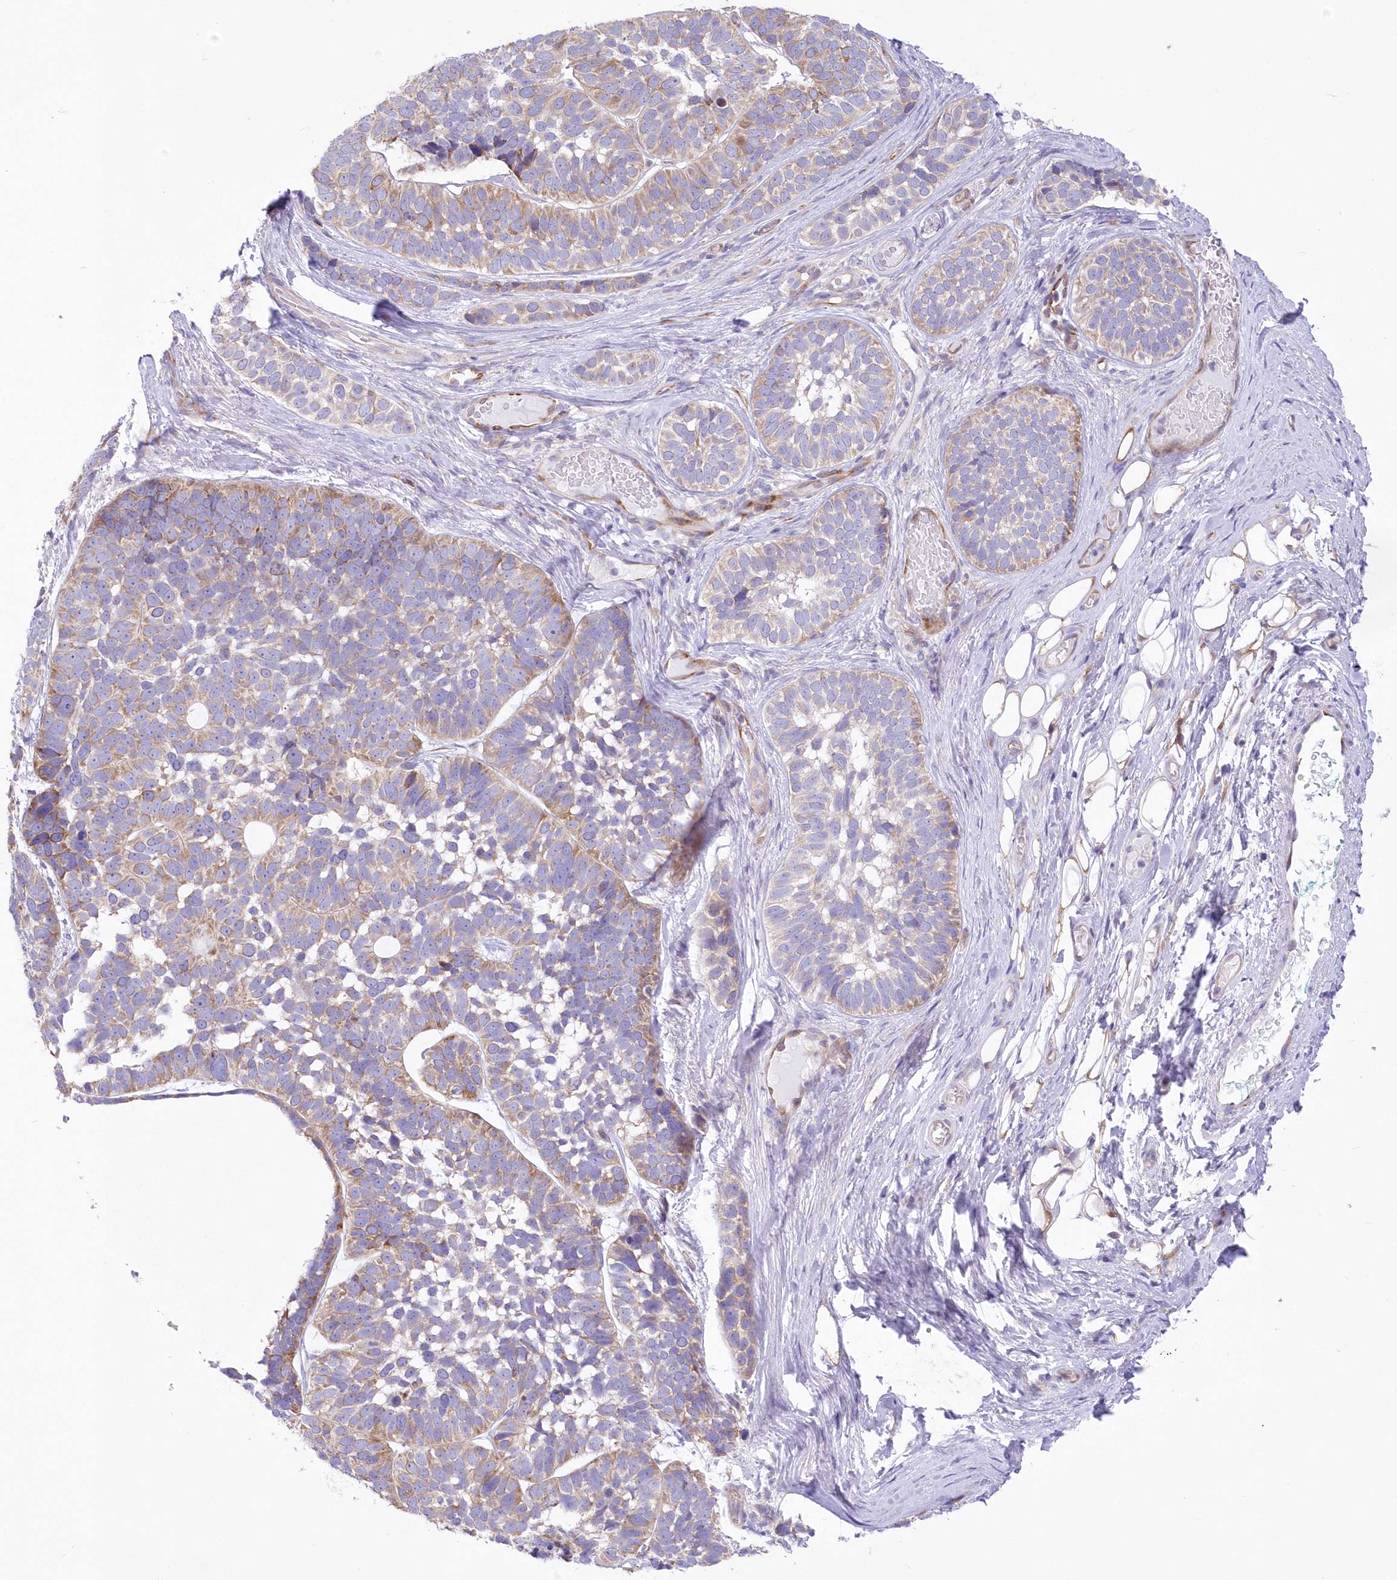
{"staining": {"intensity": "weak", "quantity": ">75%", "location": "cytoplasmic/membranous"}, "tissue": "skin cancer", "cell_type": "Tumor cells", "image_type": "cancer", "snomed": [{"axis": "morphology", "description": "Basal cell carcinoma"}, {"axis": "topography", "description": "Skin"}], "caption": "DAB (3,3'-diaminobenzidine) immunohistochemical staining of human skin cancer exhibits weak cytoplasmic/membranous protein positivity in approximately >75% of tumor cells.", "gene": "YTHDC2", "patient": {"sex": "male", "age": 62}}